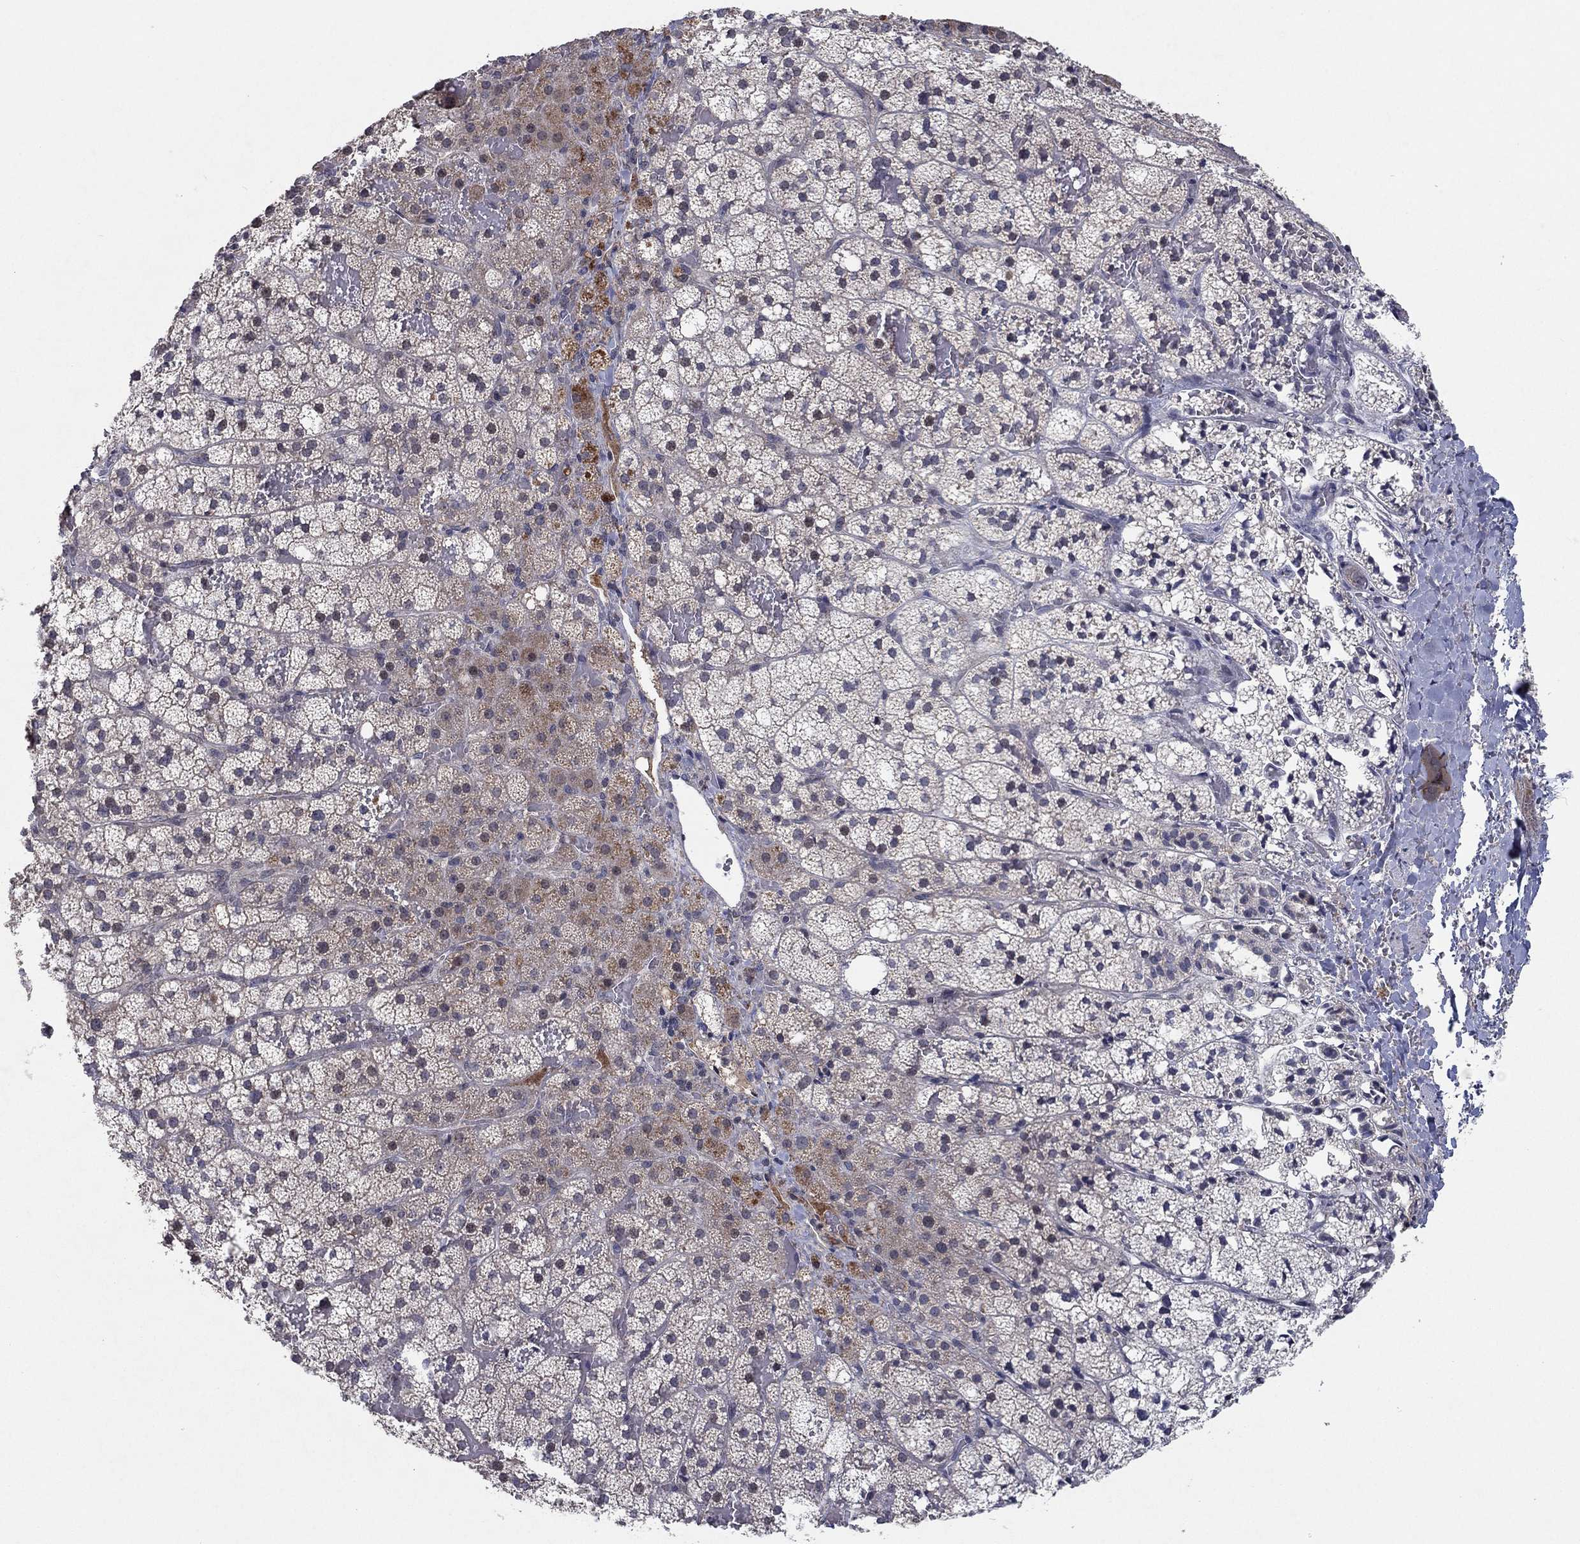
{"staining": {"intensity": "moderate", "quantity": "<25%", "location": "cytoplasmic/membranous"}, "tissue": "adrenal gland", "cell_type": "Glandular cells", "image_type": "normal", "snomed": [{"axis": "morphology", "description": "Normal tissue, NOS"}, {"axis": "topography", "description": "Adrenal gland"}], "caption": "Protein expression analysis of benign adrenal gland reveals moderate cytoplasmic/membranous staining in approximately <25% of glandular cells.", "gene": "IL4", "patient": {"sex": "male", "age": 53}}